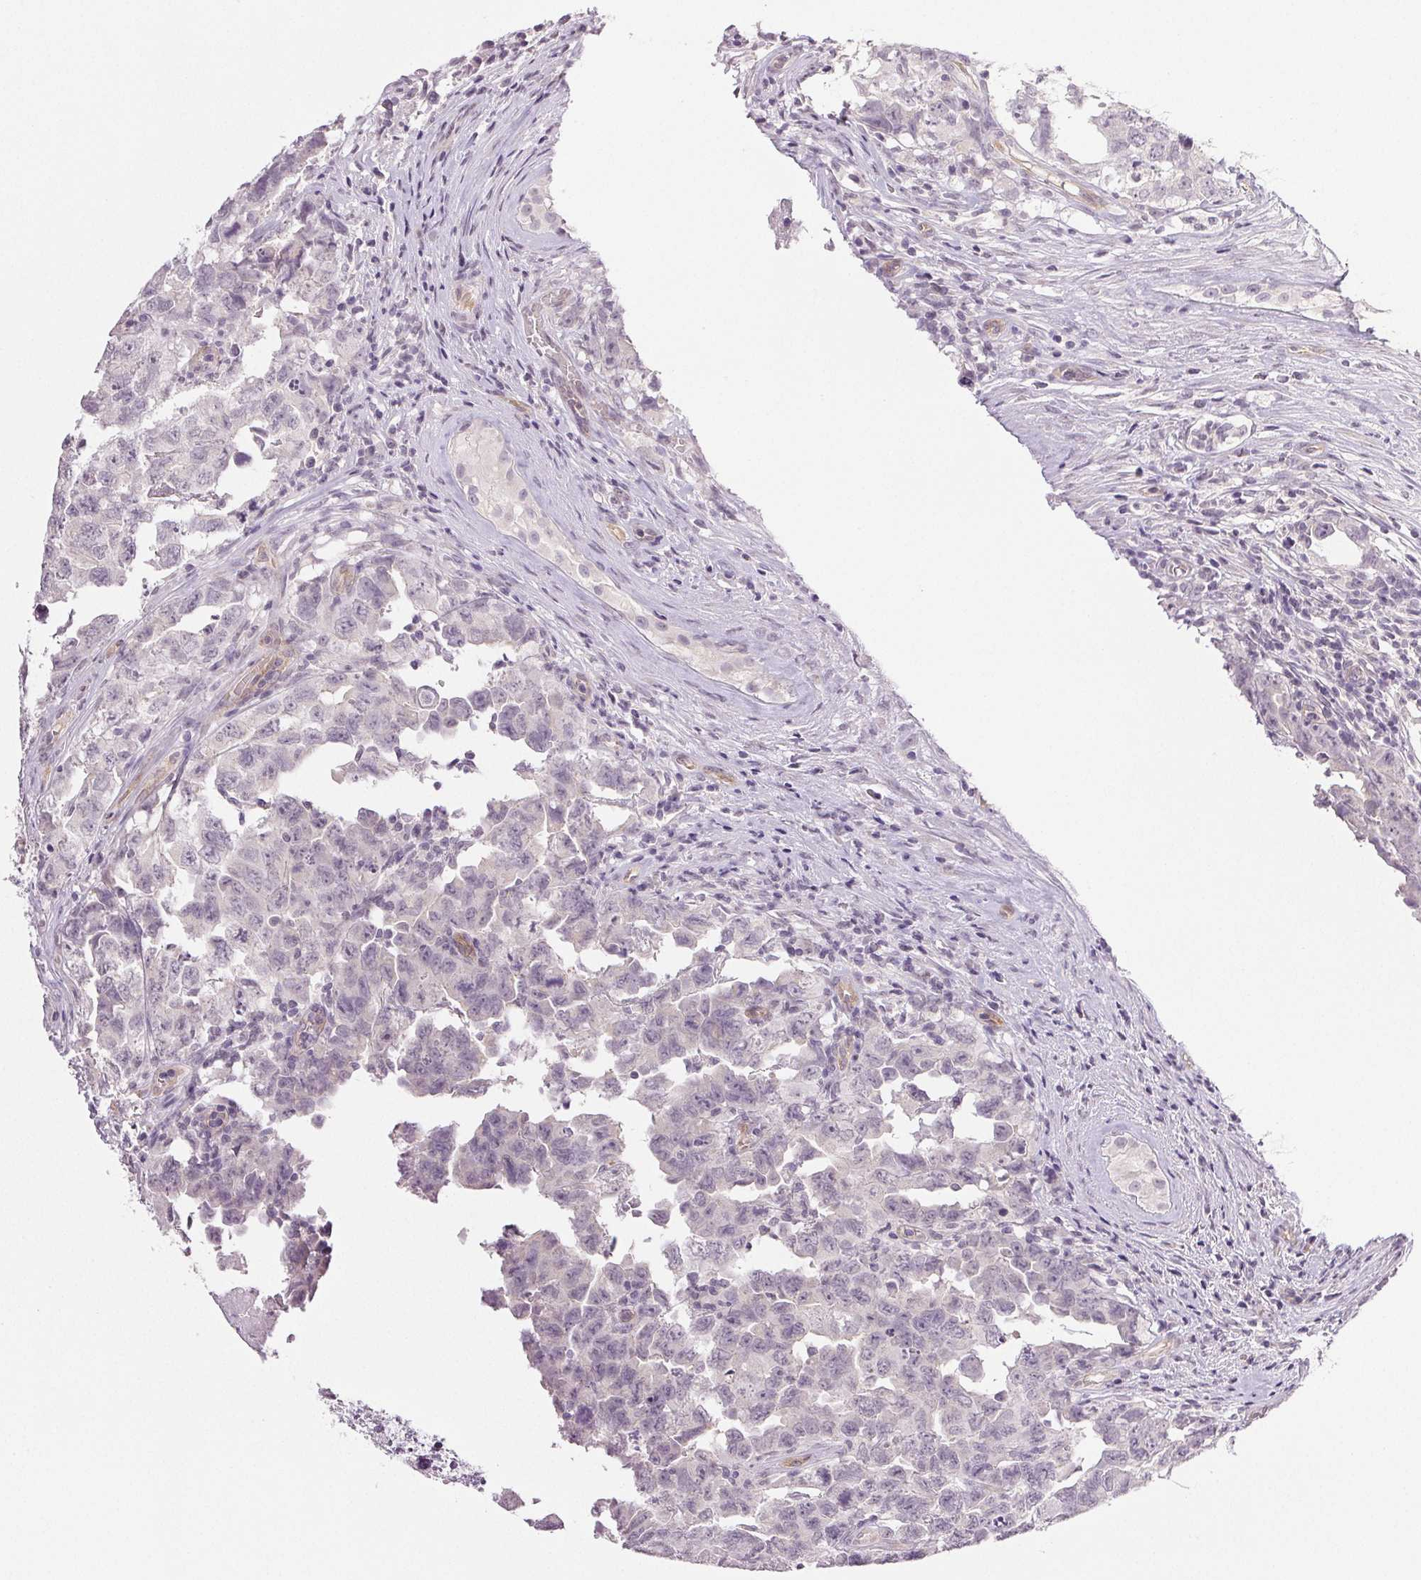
{"staining": {"intensity": "negative", "quantity": "none", "location": "none"}, "tissue": "testis cancer", "cell_type": "Tumor cells", "image_type": "cancer", "snomed": [{"axis": "morphology", "description": "Carcinoma, Embryonal, NOS"}, {"axis": "topography", "description": "Testis"}], "caption": "The image shows no significant expression in tumor cells of embryonal carcinoma (testis). (Stains: DAB (3,3'-diaminobenzidine) immunohistochemistry with hematoxylin counter stain, Microscopy: brightfield microscopy at high magnification).", "gene": "PLCB1", "patient": {"sex": "male", "age": 22}}